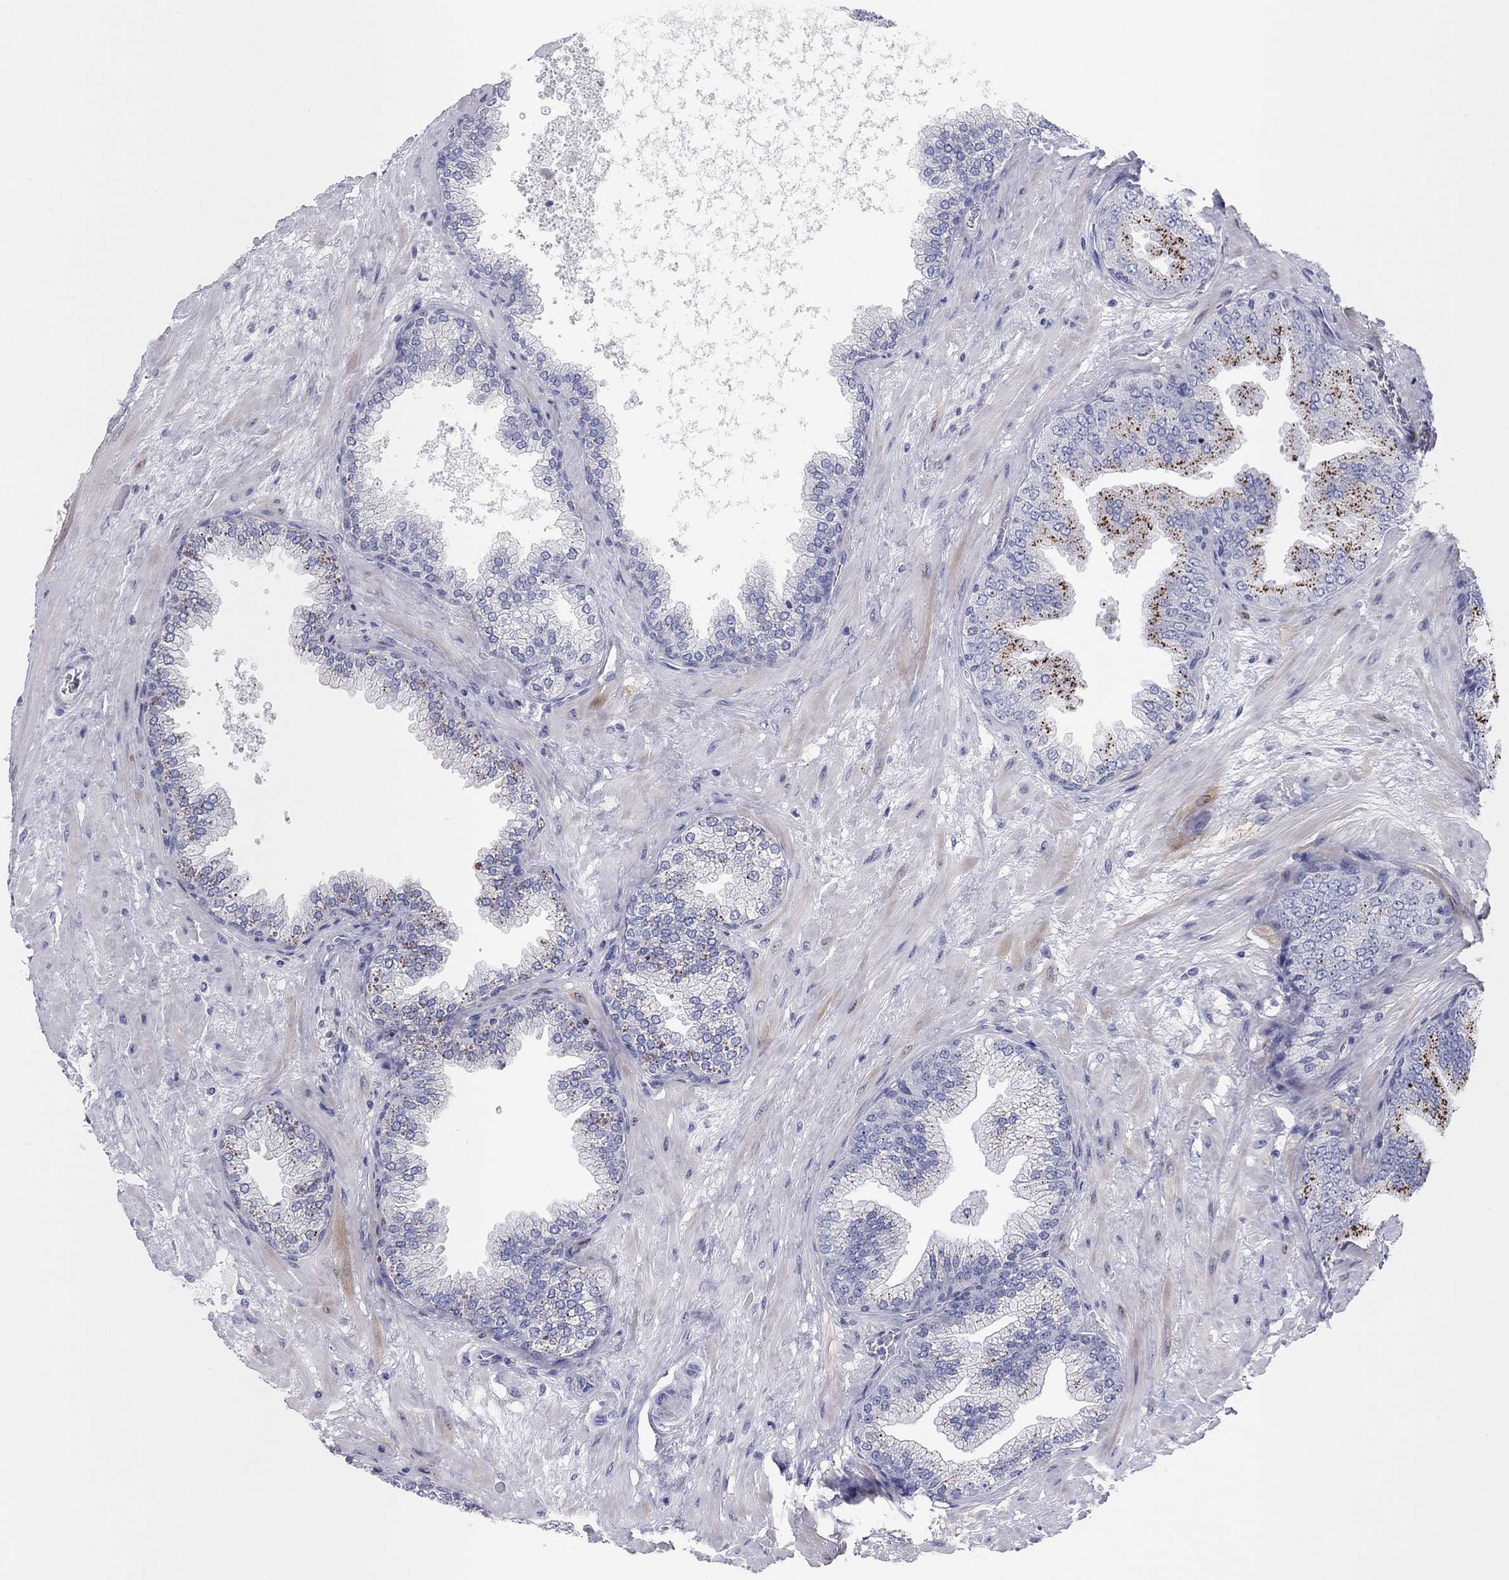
{"staining": {"intensity": "strong", "quantity": "25%-75%", "location": "cytoplasmic/membranous"}, "tissue": "prostate cancer", "cell_type": "Tumor cells", "image_type": "cancer", "snomed": [{"axis": "morphology", "description": "Adenocarcinoma, Low grade"}, {"axis": "topography", "description": "Prostate"}], "caption": "IHC photomicrograph of neoplastic tissue: human prostate cancer (low-grade adenocarcinoma) stained using IHC demonstrates high levels of strong protein expression localized specifically in the cytoplasmic/membranous of tumor cells, appearing as a cytoplasmic/membranous brown color.", "gene": "CPNE6", "patient": {"sex": "male", "age": 72}}